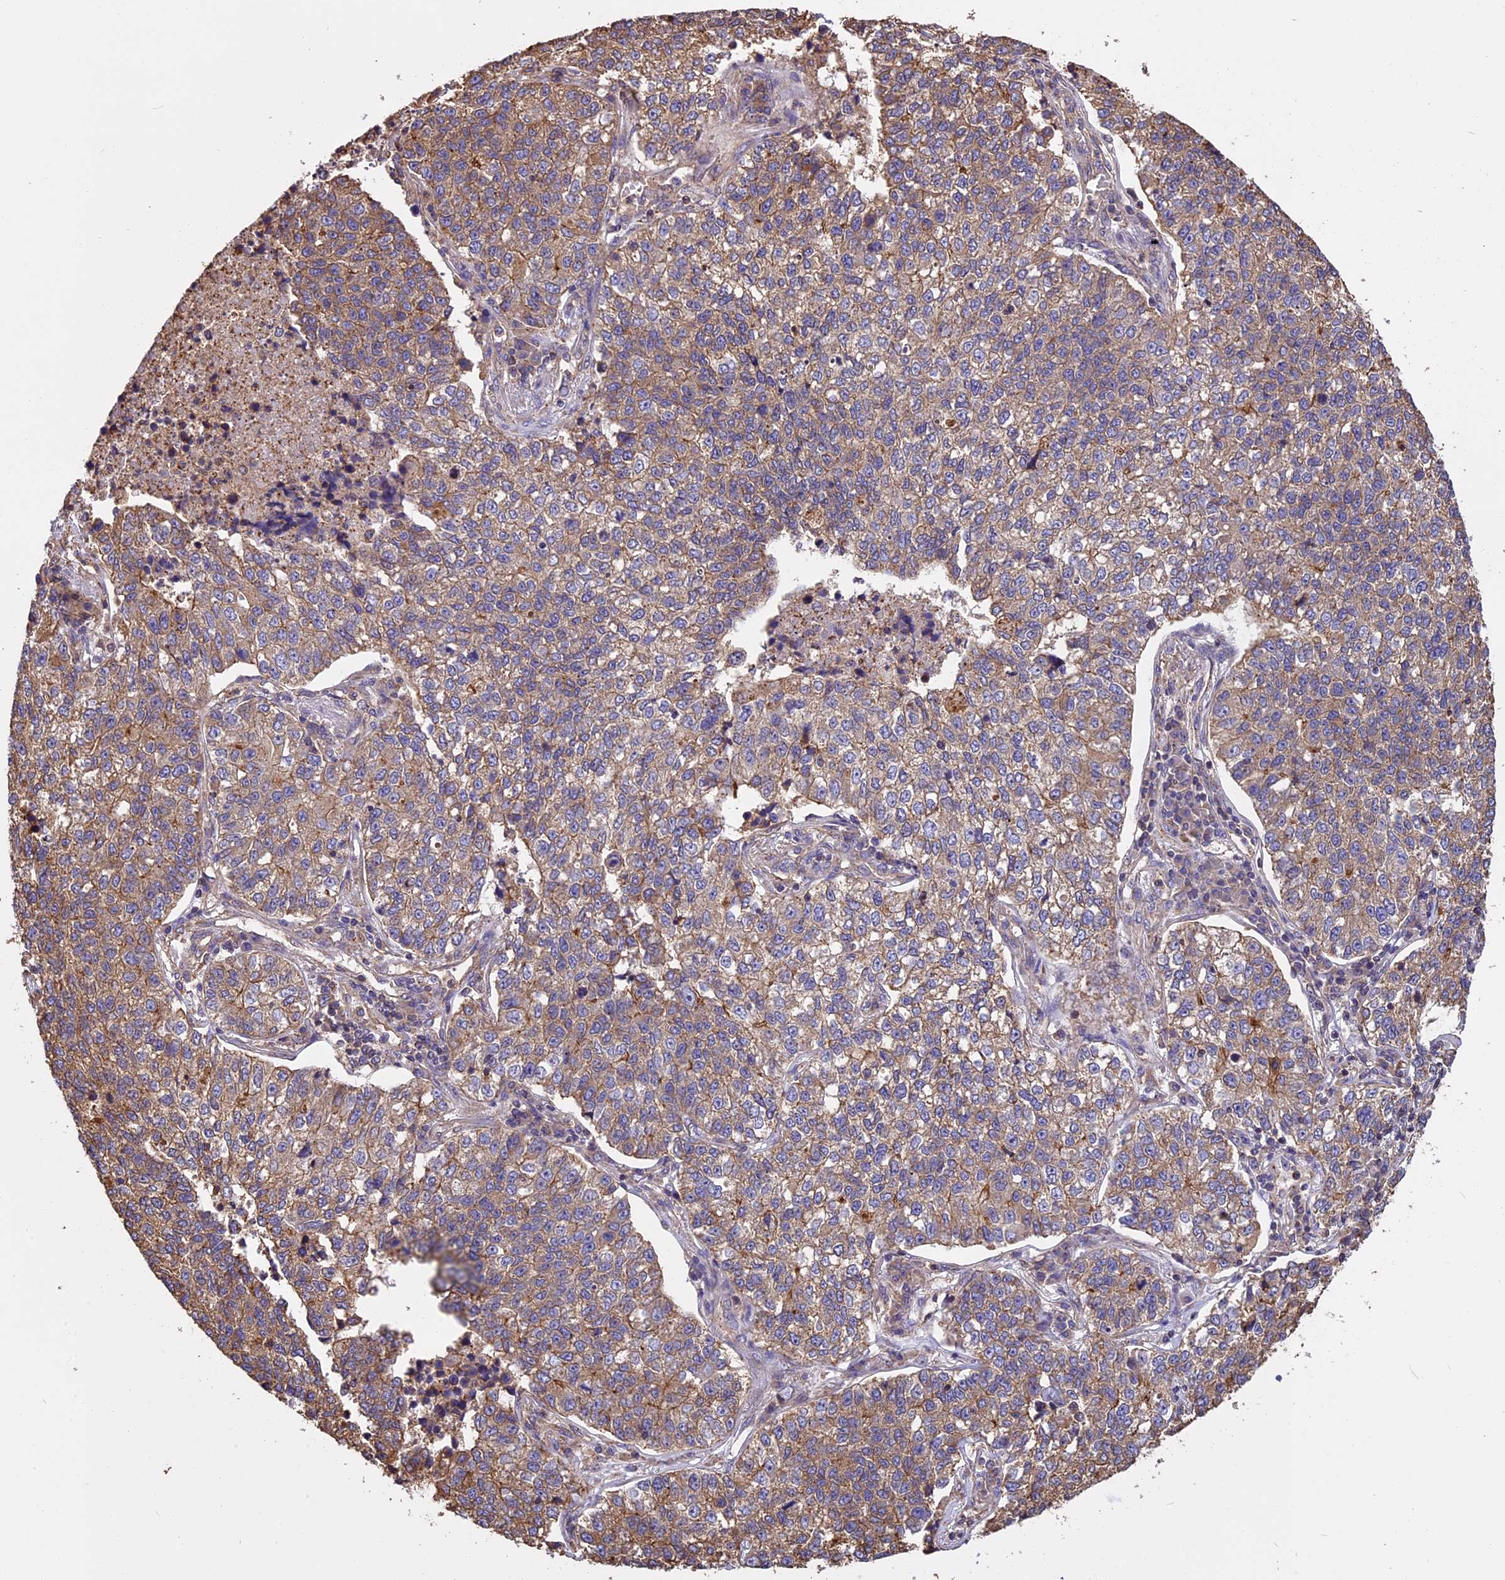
{"staining": {"intensity": "weak", "quantity": ">75%", "location": "cytoplasmic/membranous"}, "tissue": "lung cancer", "cell_type": "Tumor cells", "image_type": "cancer", "snomed": [{"axis": "morphology", "description": "Adenocarcinoma, NOS"}, {"axis": "topography", "description": "Lung"}], "caption": "Protein expression analysis of lung cancer displays weak cytoplasmic/membranous expression in about >75% of tumor cells. (IHC, brightfield microscopy, high magnification).", "gene": "CHMP2A", "patient": {"sex": "male", "age": 49}}